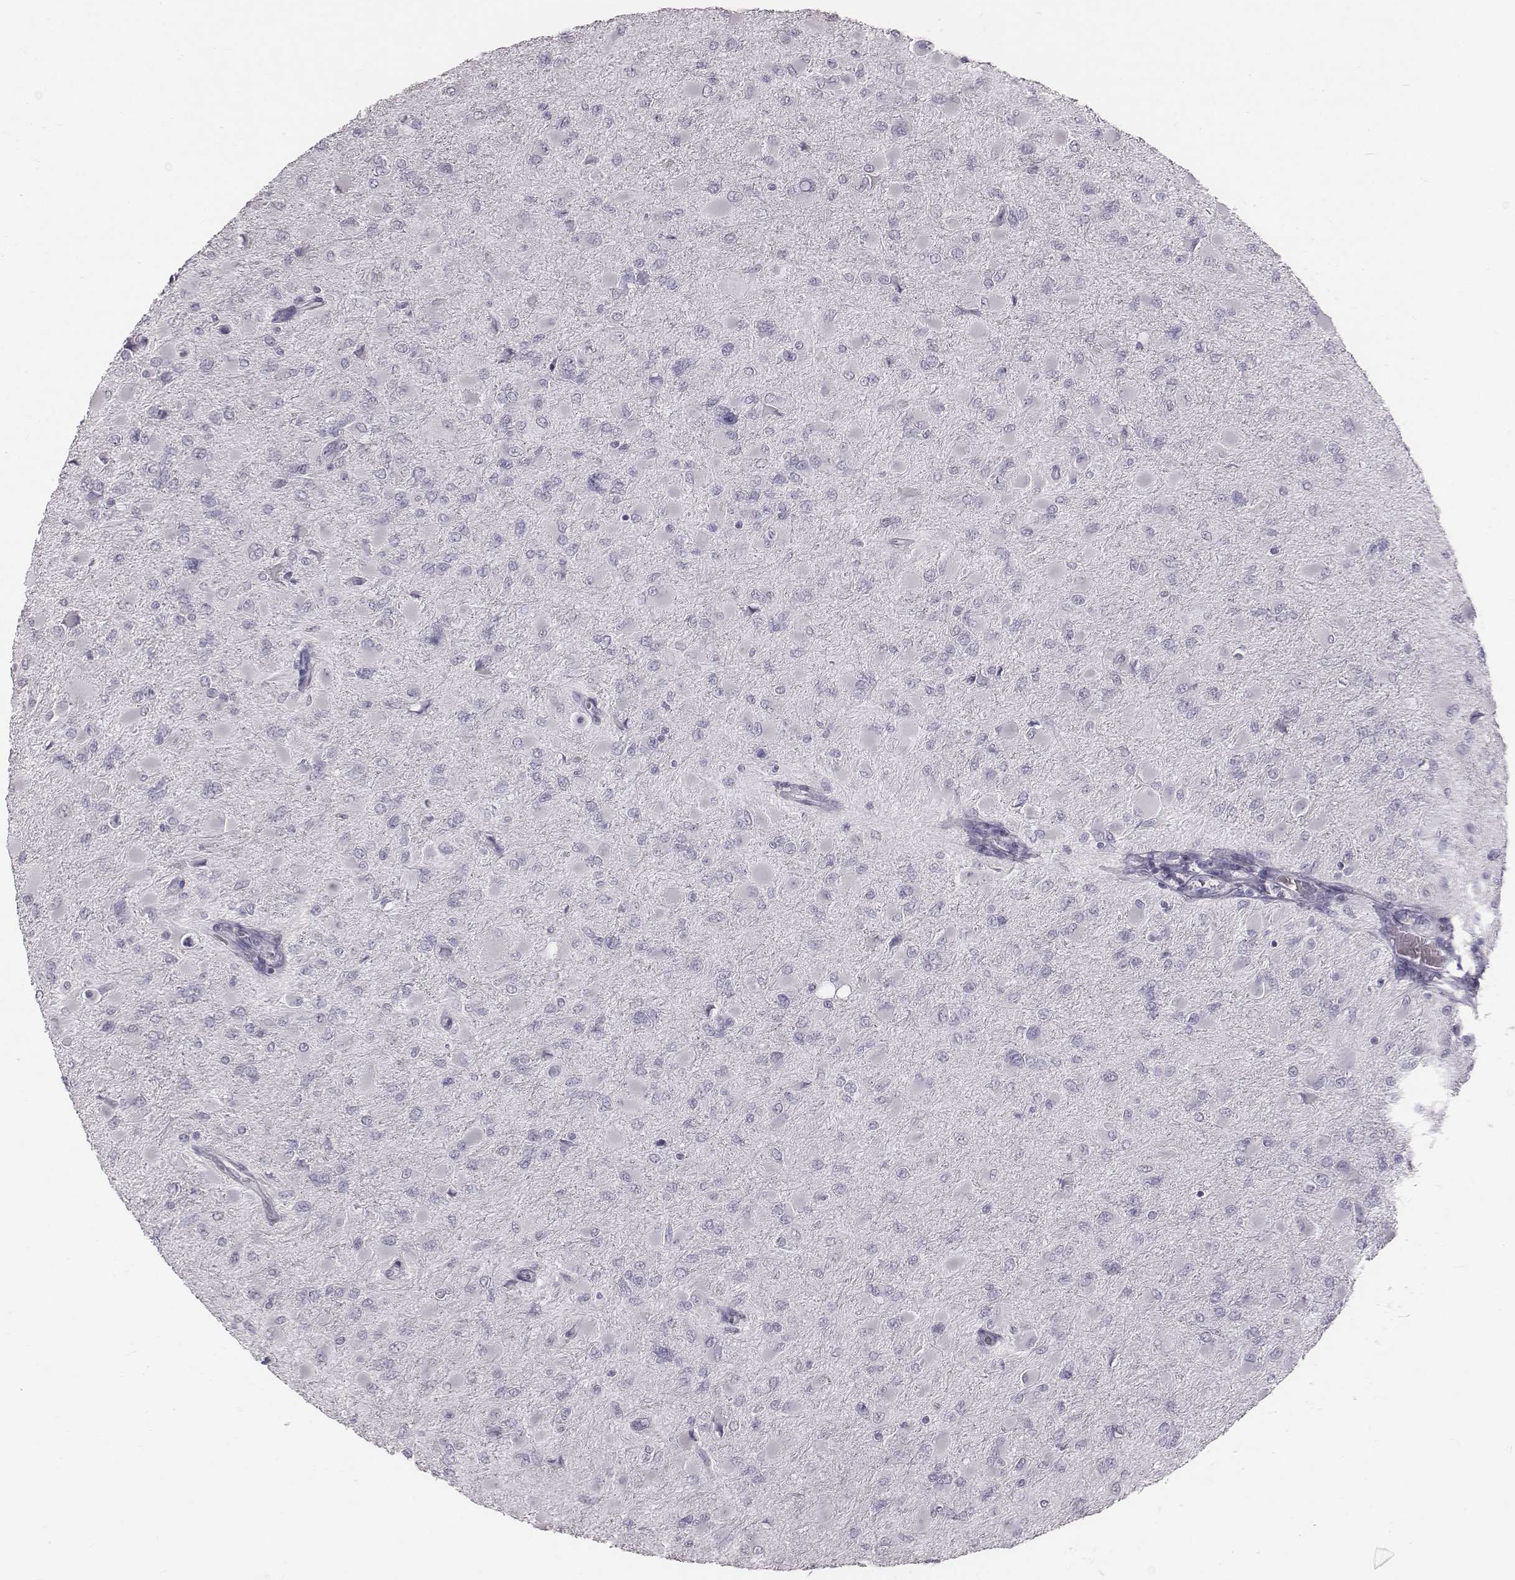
{"staining": {"intensity": "negative", "quantity": "none", "location": "none"}, "tissue": "glioma", "cell_type": "Tumor cells", "image_type": "cancer", "snomed": [{"axis": "morphology", "description": "Glioma, malignant, High grade"}, {"axis": "topography", "description": "Cerebral cortex"}], "caption": "Immunohistochemical staining of human malignant glioma (high-grade) shows no significant positivity in tumor cells.", "gene": "C6orf58", "patient": {"sex": "female", "age": 36}}